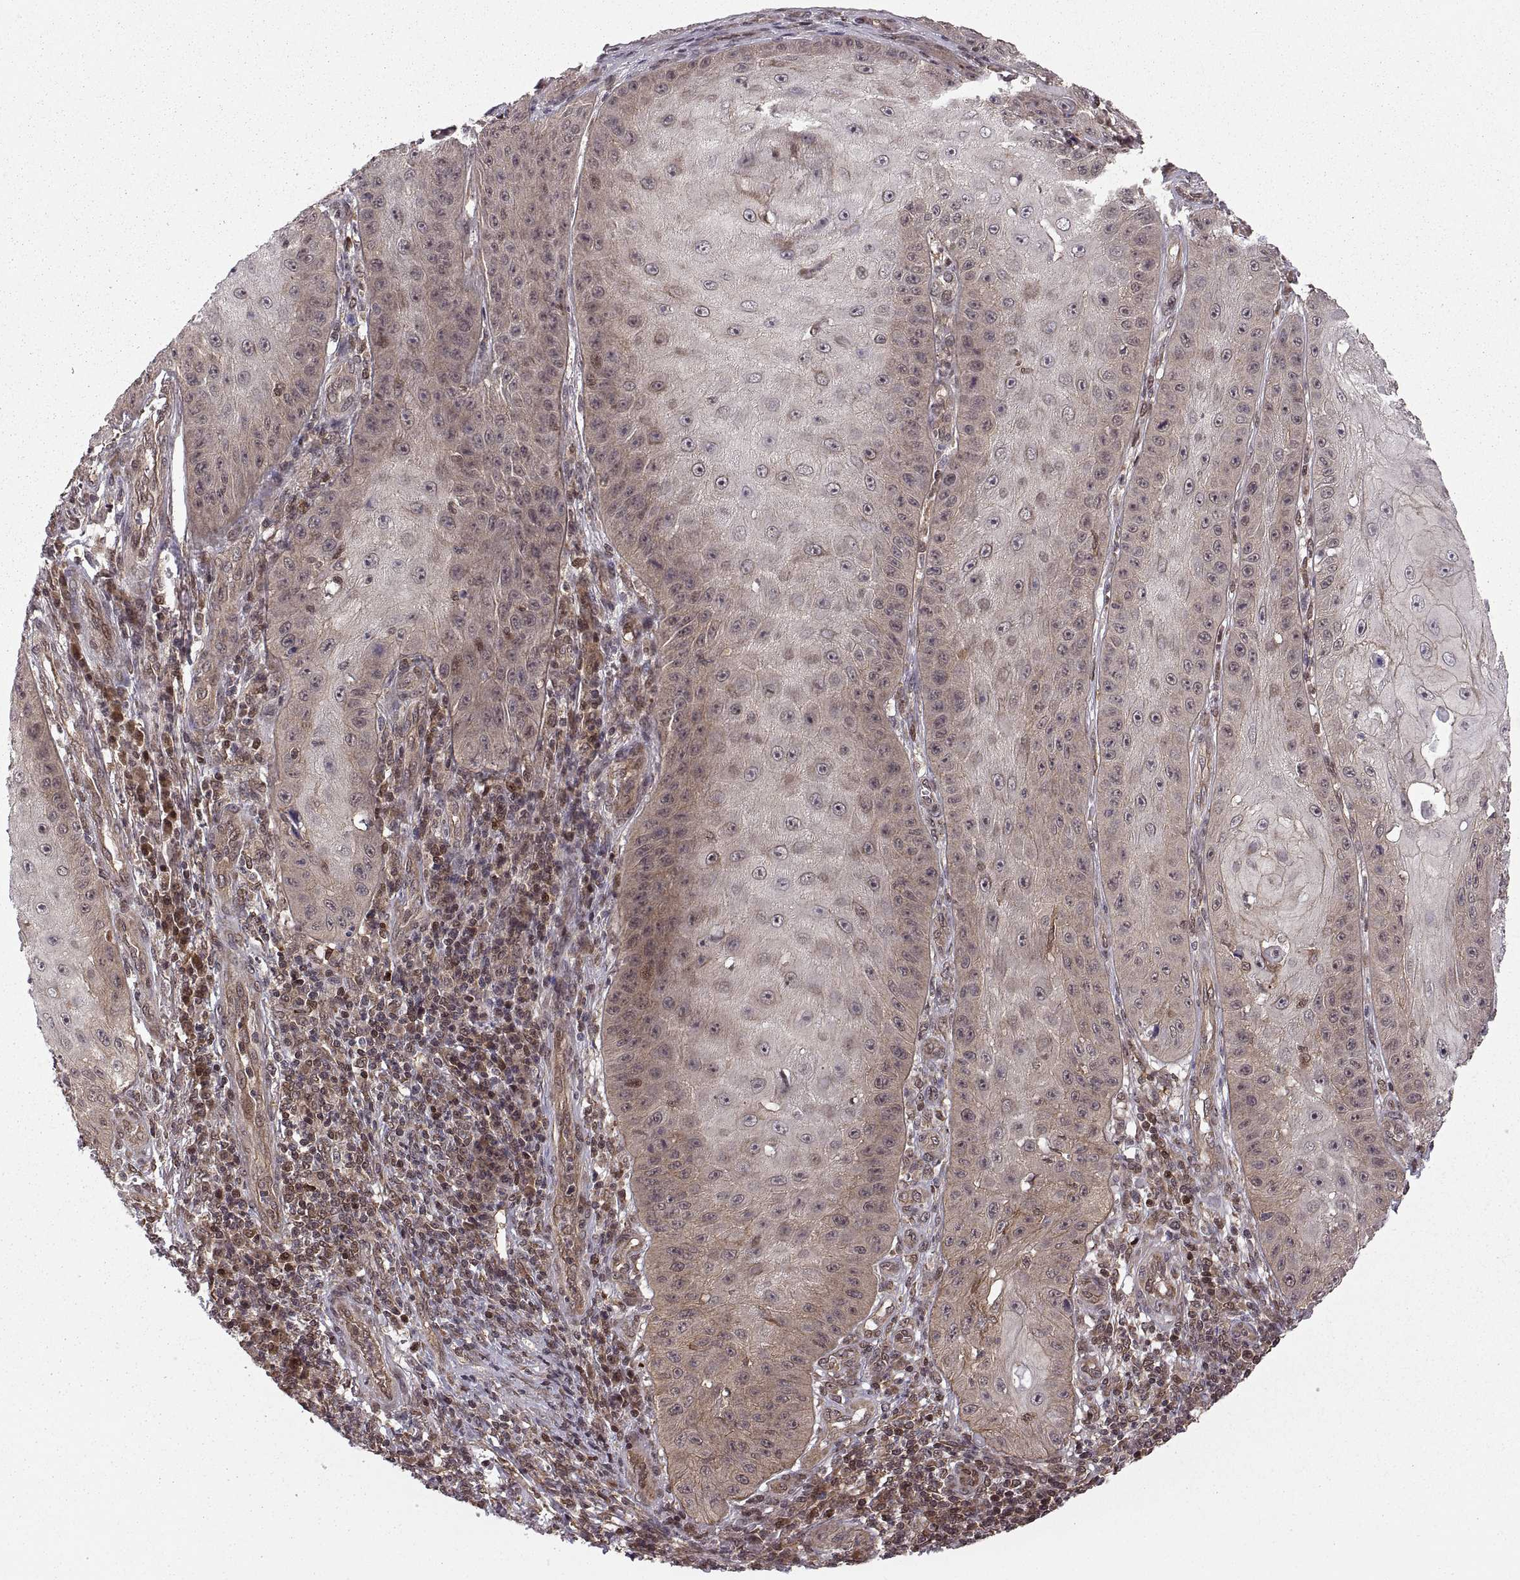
{"staining": {"intensity": "moderate", "quantity": "<25%", "location": "cytoplasmic/membranous"}, "tissue": "skin cancer", "cell_type": "Tumor cells", "image_type": "cancer", "snomed": [{"axis": "morphology", "description": "Squamous cell carcinoma, NOS"}, {"axis": "topography", "description": "Skin"}], "caption": "The photomicrograph demonstrates staining of squamous cell carcinoma (skin), revealing moderate cytoplasmic/membranous protein positivity (brown color) within tumor cells.", "gene": "DEDD", "patient": {"sex": "male", "age": 70}}